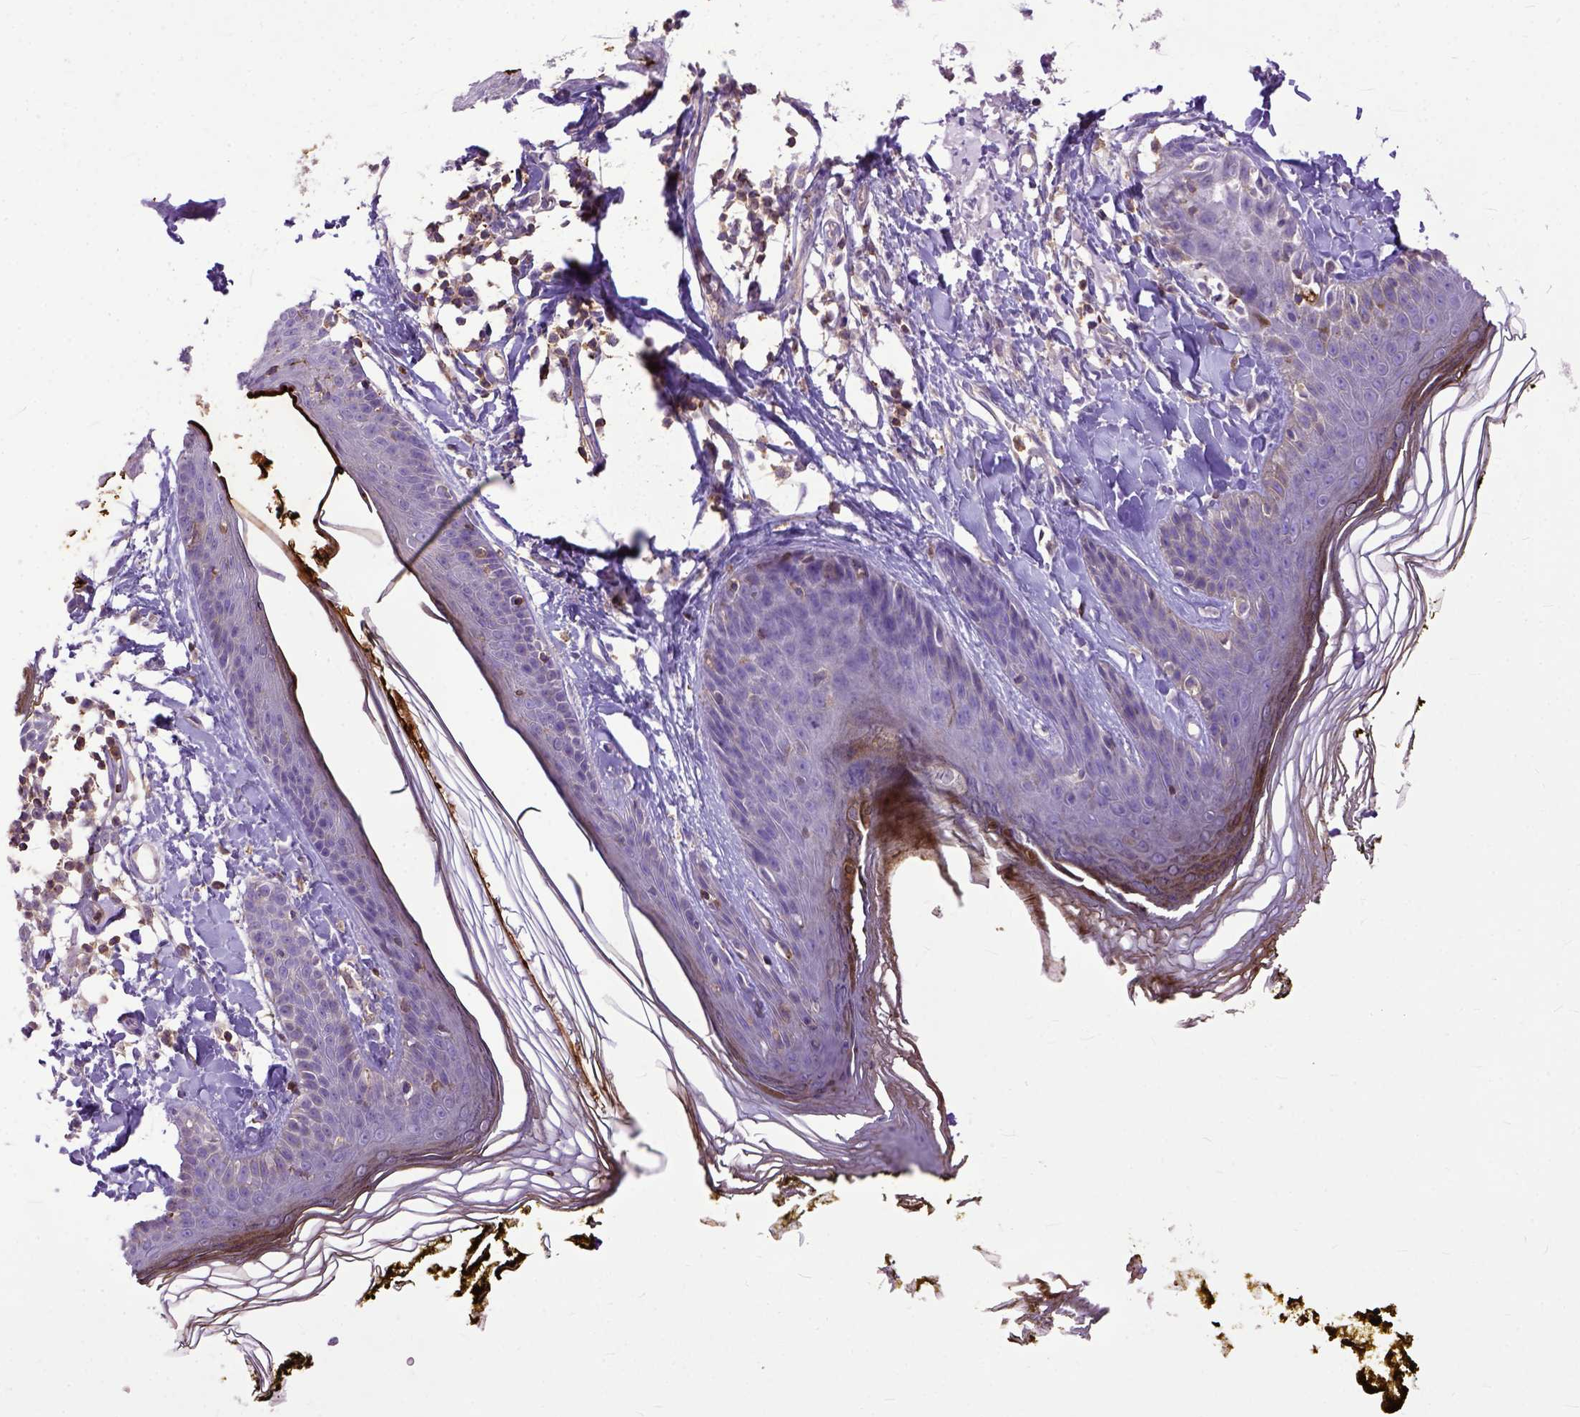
{"staining": {"intensity": "negative", "quantity": "none", "location": "none"}, "tissue": "skin", "cell_type": "Fibroblasts", "image_type": "normal", "snomed": [{"axis": "morphology", "description": "Normal tissue, NOS"}, {"axis": "topography", "description": "Skin"}], "caption": "This is an IHC image of benign skin. There is no positivity in fibroblasts.", "gene": "NAMPT", "patient": {"sex": "male", "age": 76}}